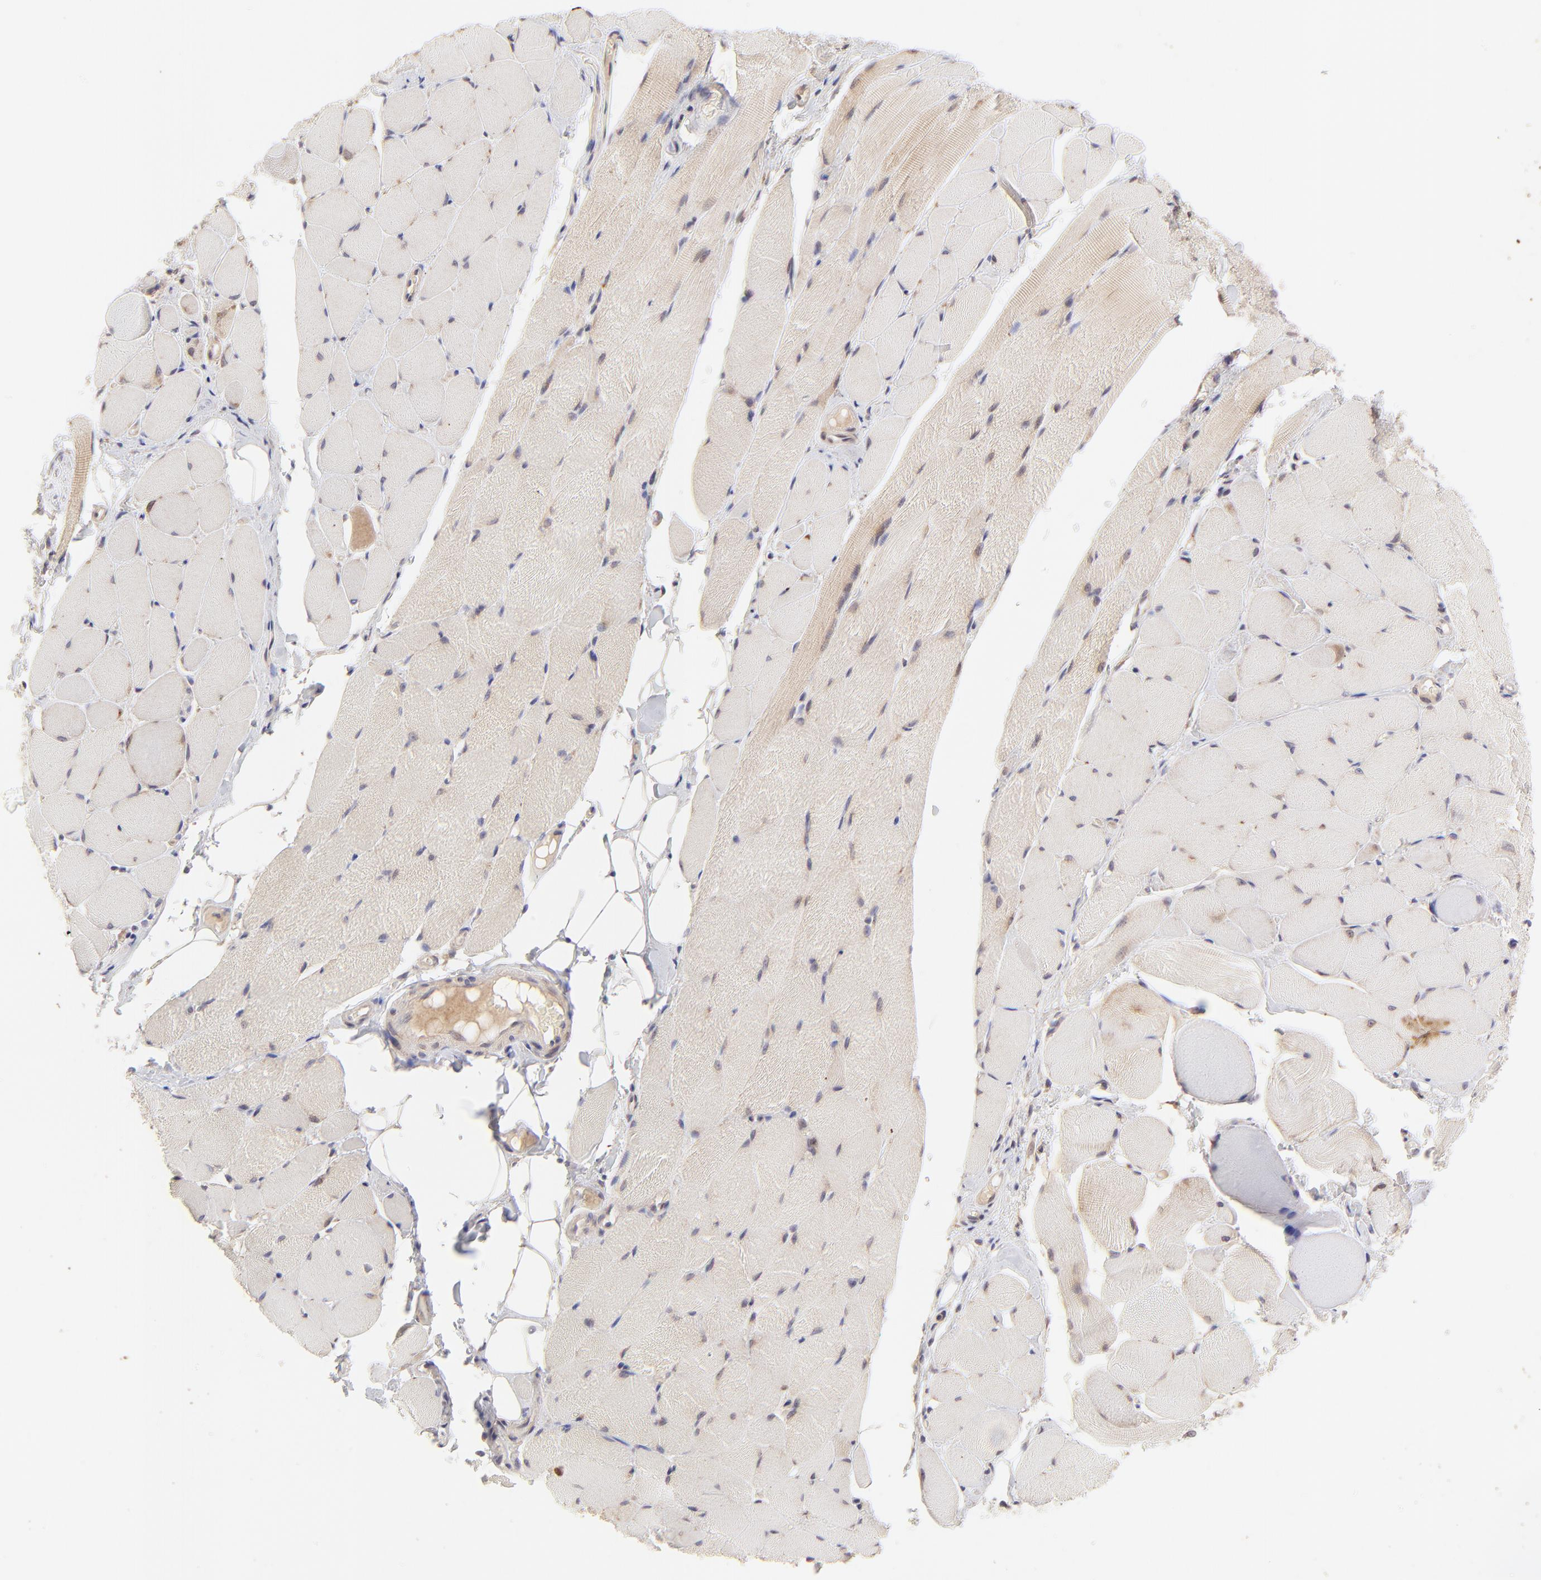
{"staining": {"intensity": "moderate", "quantity": ">75%", "location": "cytoplasmic/membranous"}, "tissue": "skeletal muscle", "cell_type": "Myocytes", "image_type": "normal", "snomed": [{"axis": "morphology", "description": "Normal tissue, NOS"}, {"axis": "topography", "description": "Skeletal muscle"}, {"axis": "topography", "description": "Peripheral nerve tissue"}], "caption": "Skeletal muscle stained with IHC exhibits moderate cytoplasmic/membranous positivity in approximately >75% of myocytes. The staining was performed using DAB (3,3'-diaminobenzidine), with brown indicating positive protein expression. Nuclei are stained blue with hematoxylin.", "gene": "TNRC6B", "patient": {"sex": "female", "age": 84}}